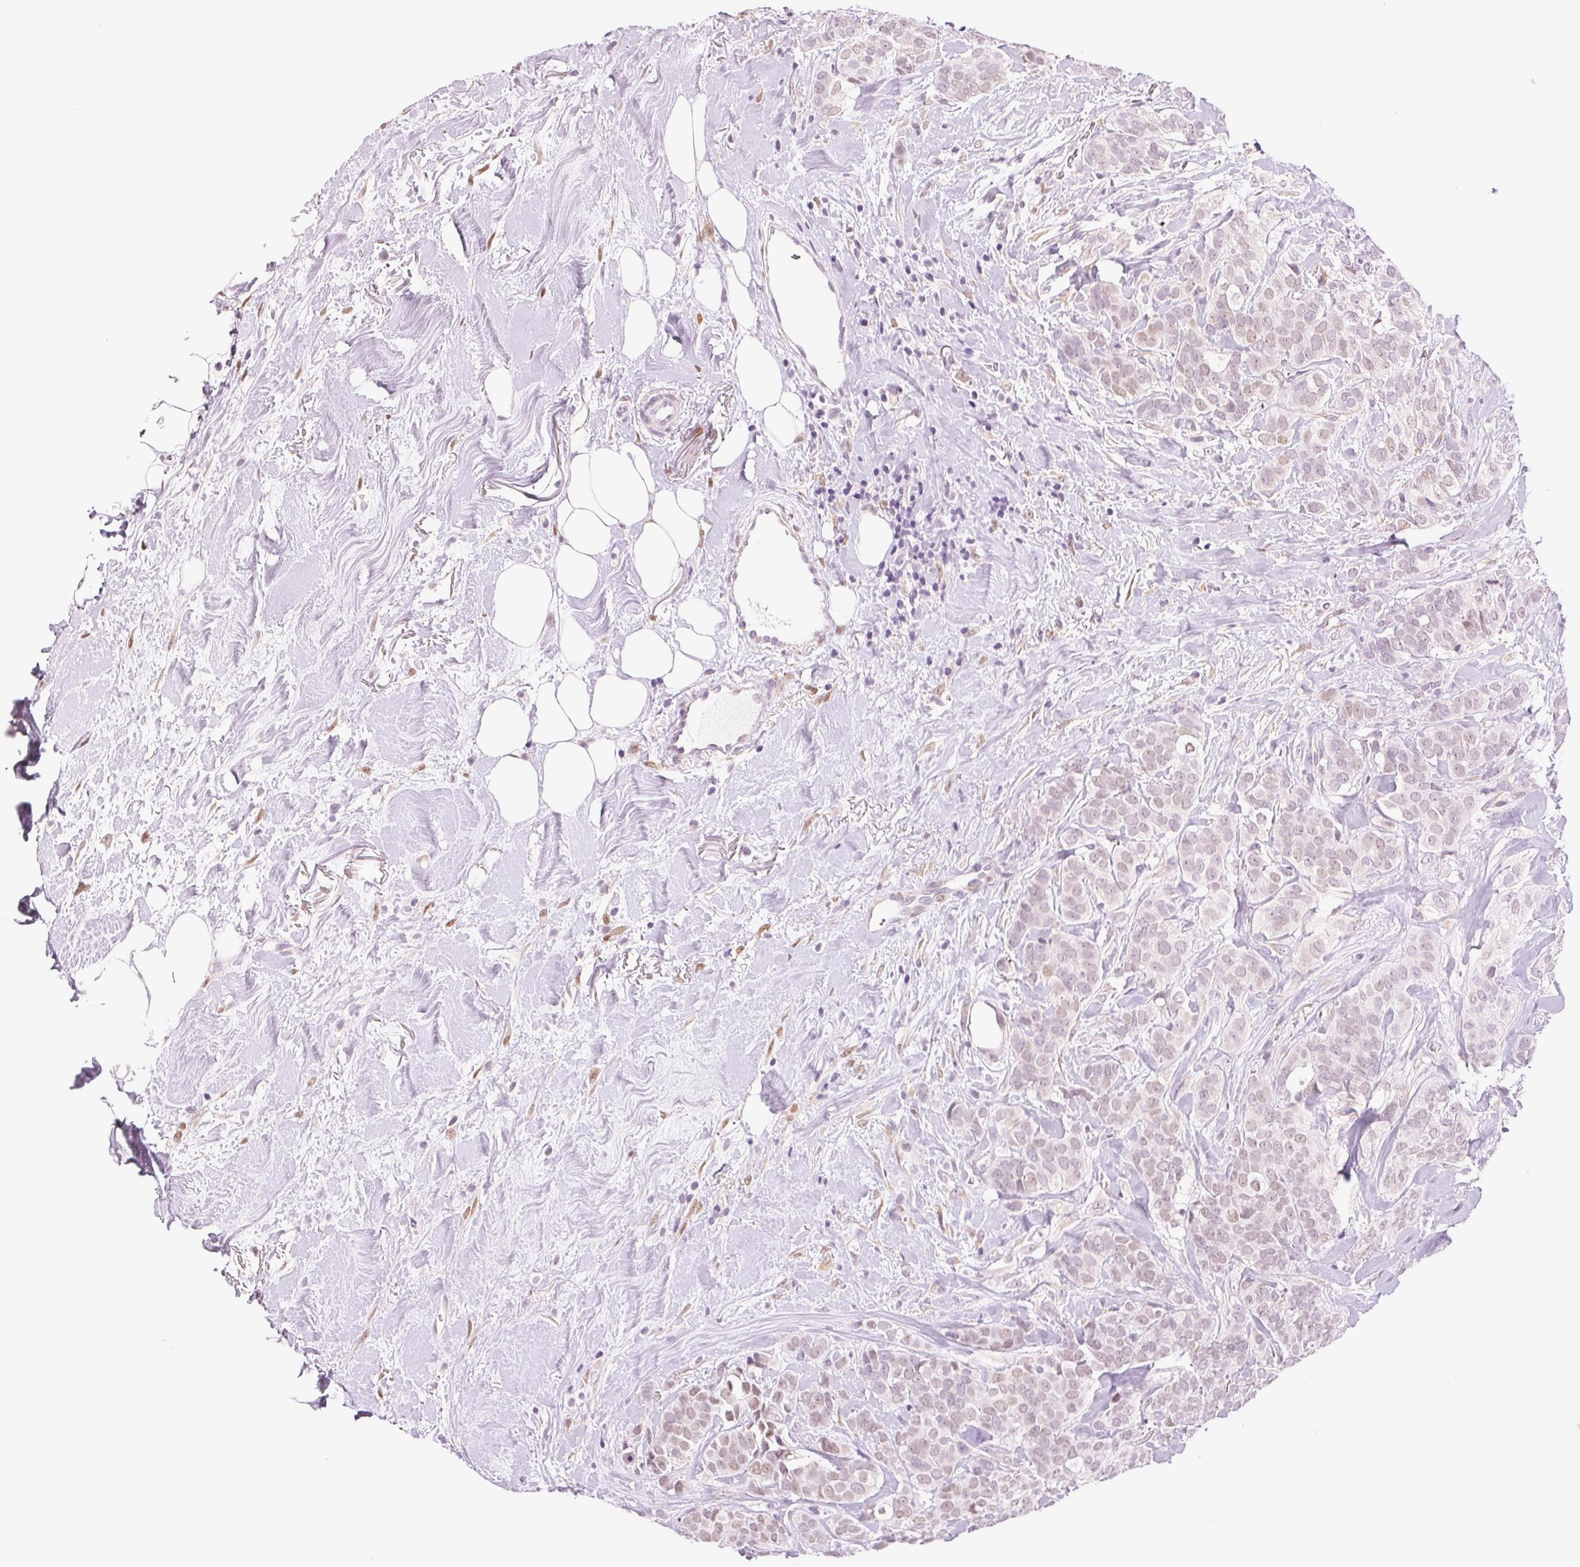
{"staining": {"intensity": "weak", "quantity": "25%-75%", "location": "nuclear"}, "tissue": "breast cancer", "cell_type": "Tumor cells", "image_type": "cancer", "snomed": [{"axis": "morphology", "description": "Duct carcinoma"}, {"axis": "topography", "description": "Breast"}], "caption": "Protein analysis of breast cancer tissue reveals weak nuclear positivity in about 25%-75% of tumor cells.", "gene": "DNAJC6", "patient": {"sex": "female", "age": 84}}